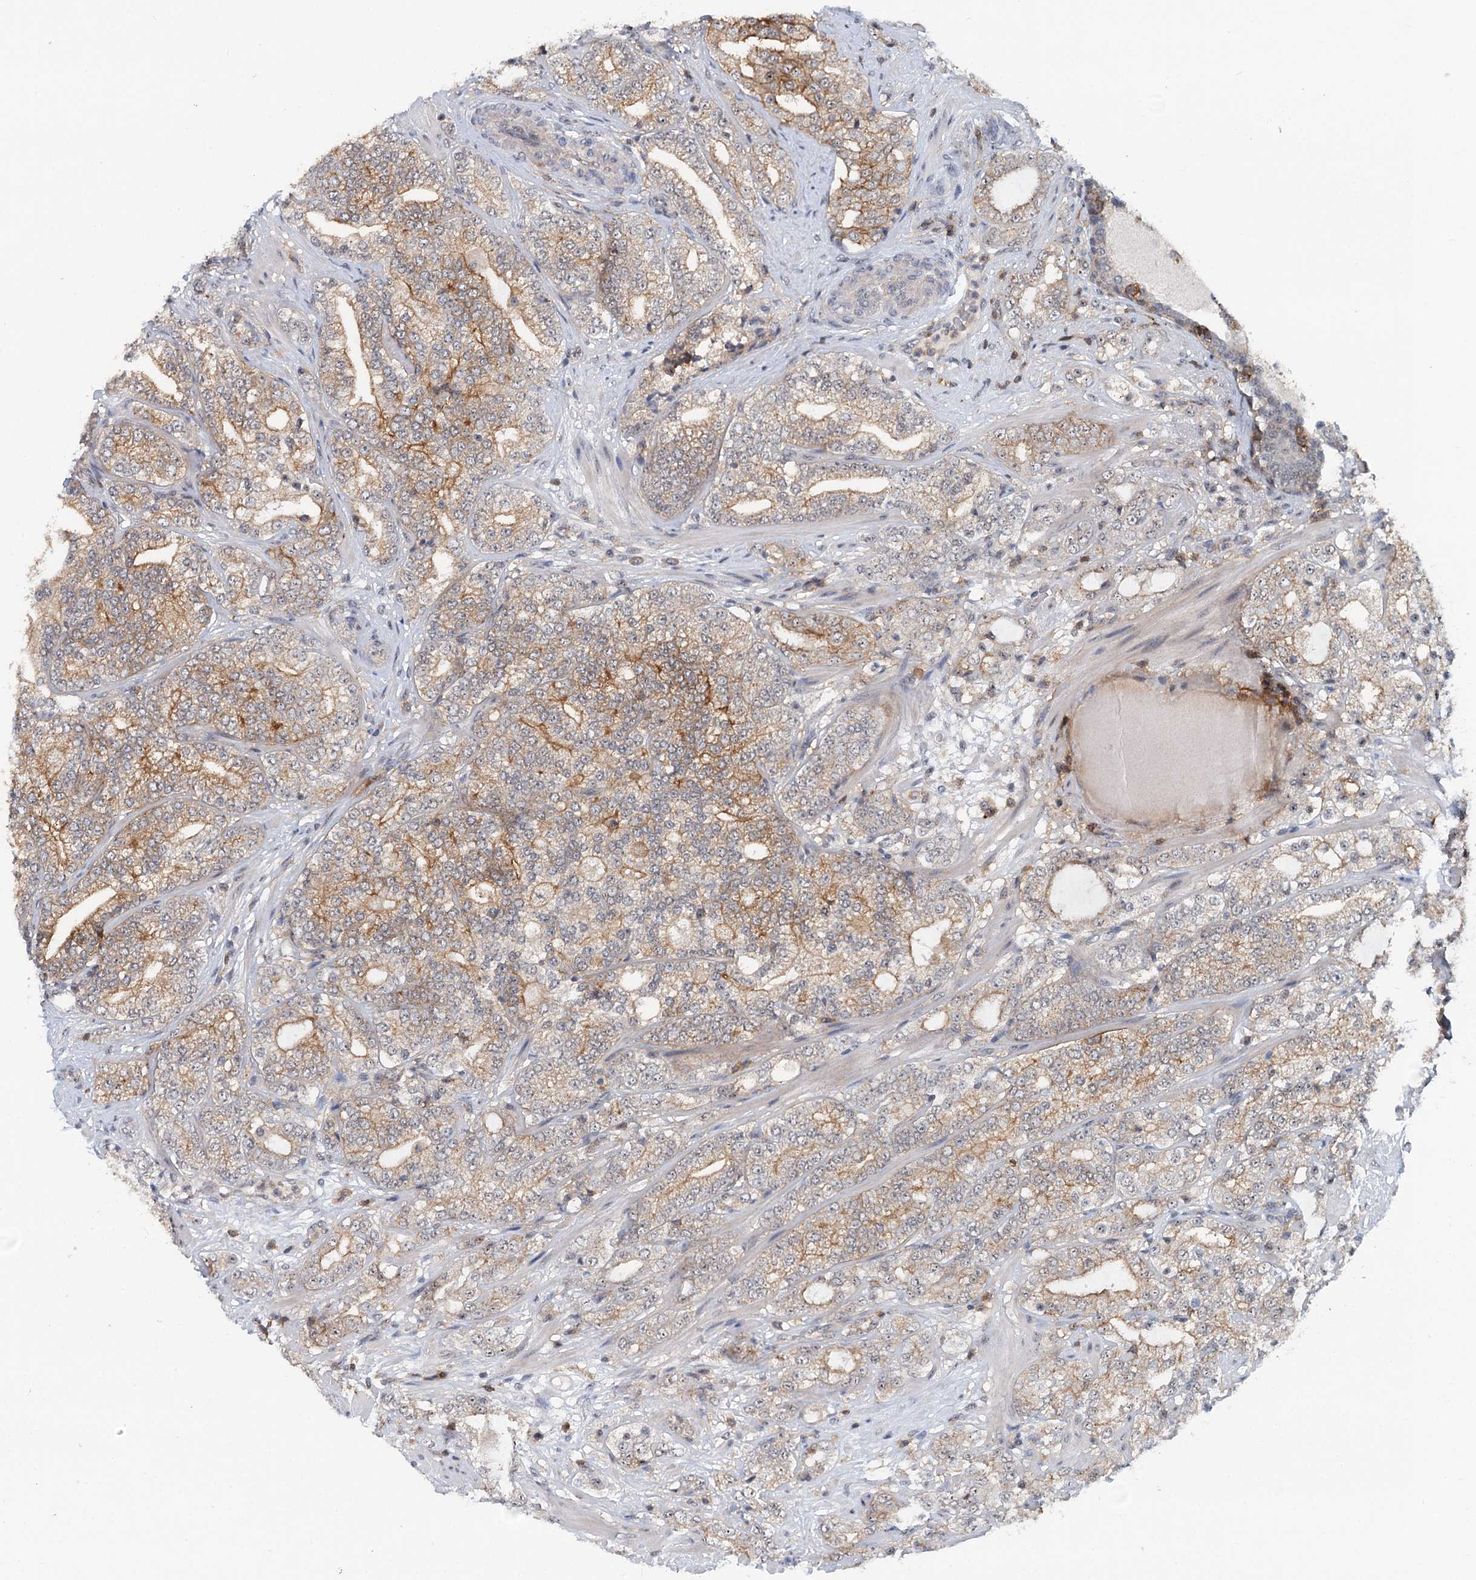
{"staining": {"intensity": "moderate", "quantity": "25%-75%", "location": "cytoplasmic/membranous"}, "tissue": "prostate cancer", "cell_type": "Tumor cells", "image_type": "cancer", "snomed": [{"axis": "morphology", "description": "Adenocarcinoma, High grade"}, {"axis": "topography", "description": "Prostate"}], "caption": "Protein staining exhibits moderate cytoplasmic/membranous positivity in approximately 25%-75% of tumor cells in prostate cancer (adenocarcinoma (high-grade)).", "gene": "CDC42SE2", "patient": {"sex": "male", "age": 64}}